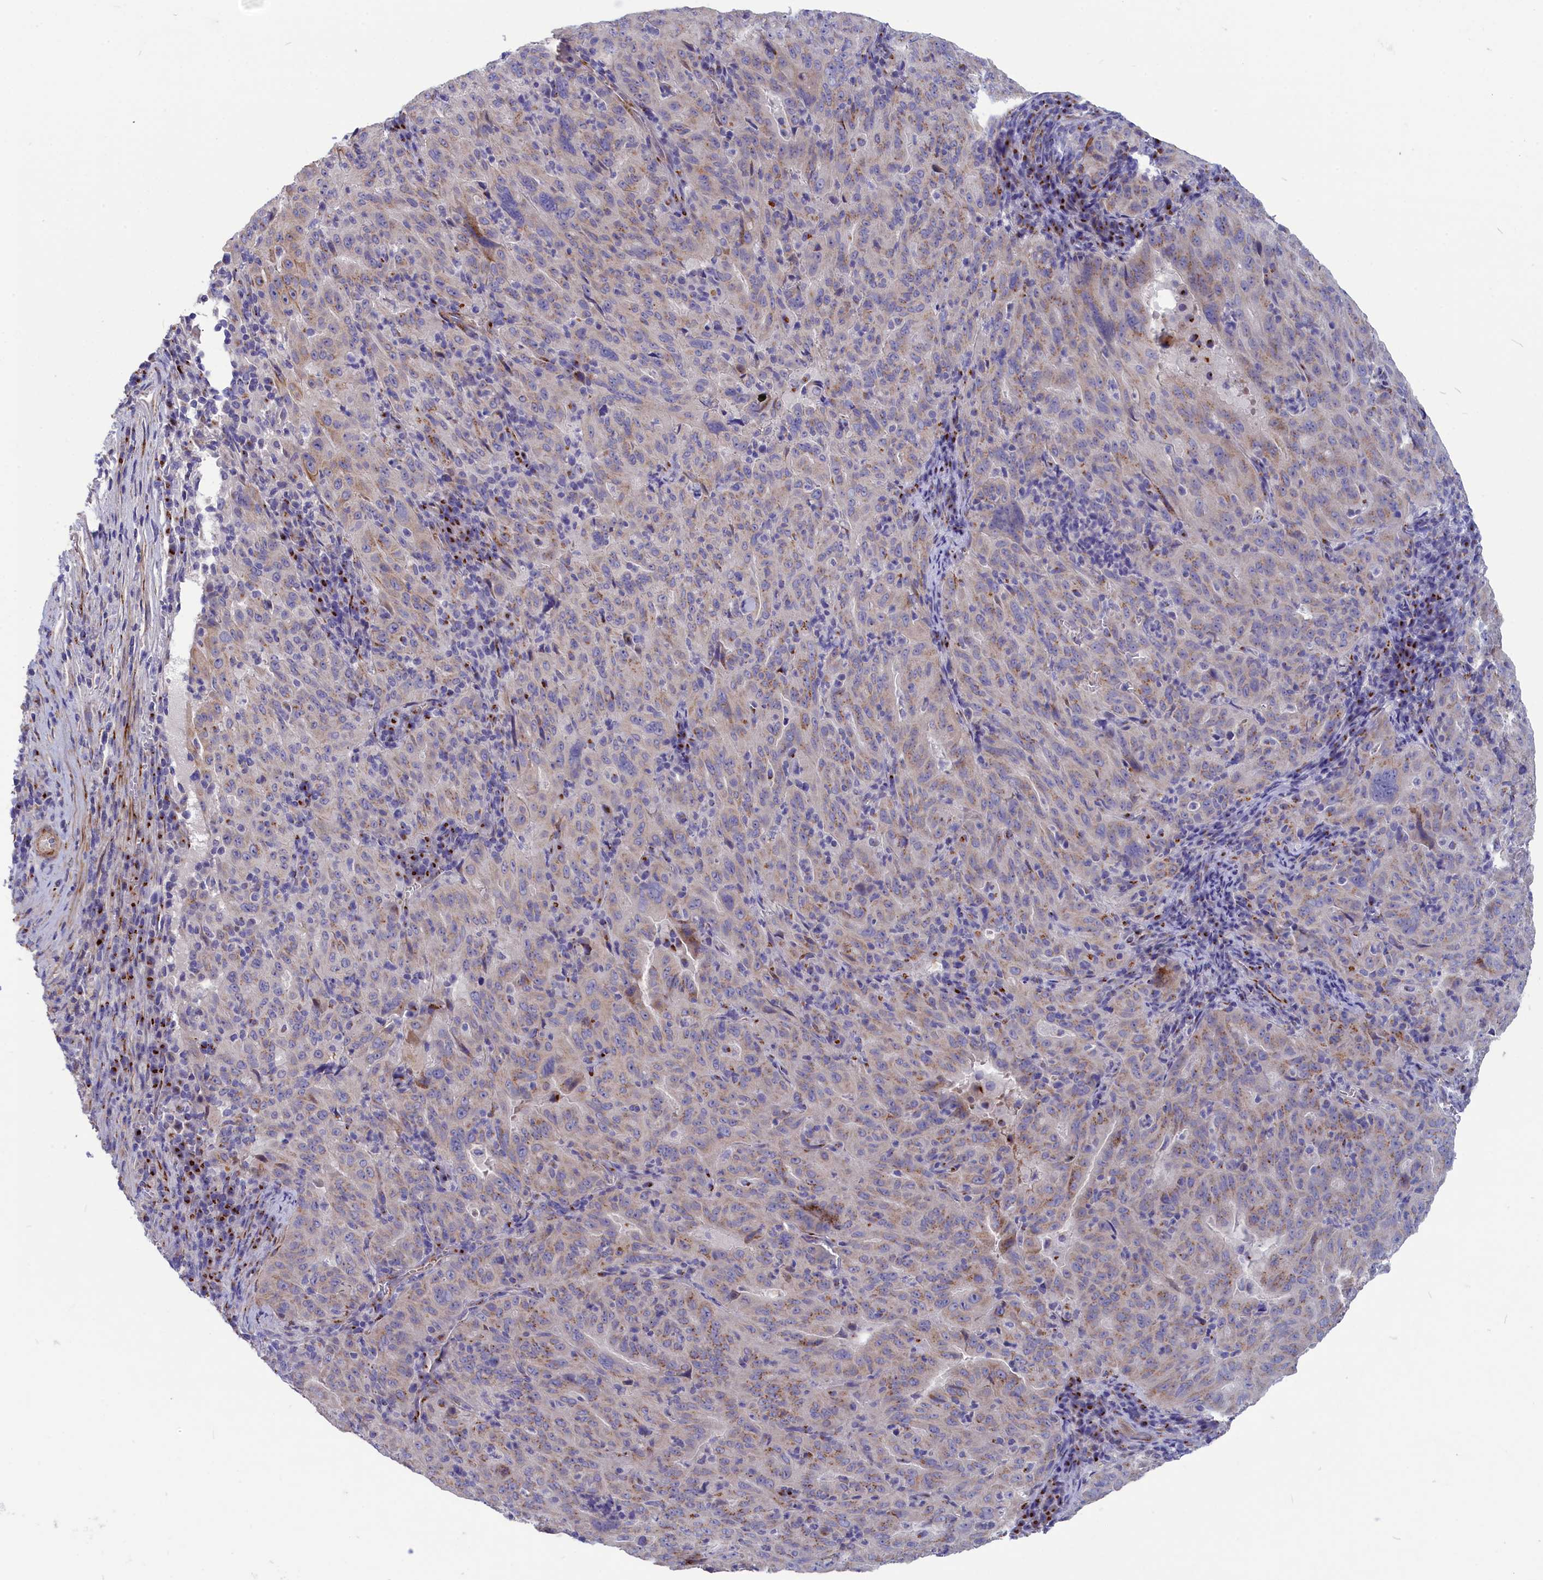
{"staining": {"intensity": "moderate", "quantity": "<25%", "location": "cytoplasmic/membranous"}, "tissue": "pancreatic cancer", "cell_type": "Tumor cells", "image_type": "cancer", "snomed": [{"axis": "morphology", "description": "Adenocarcinoma, NOS"}, {"axis": "topography", "description": "Pancreas"}], "caption": "Protein analysis of pancreatic cancer (adenocarcinoma) tissue demonstrates moderate cytoplasmic/membranous staining in about <25% of tumor cells.", "gene": "TUBGCP4", "patient": {"sex": "male", "age": 63}}